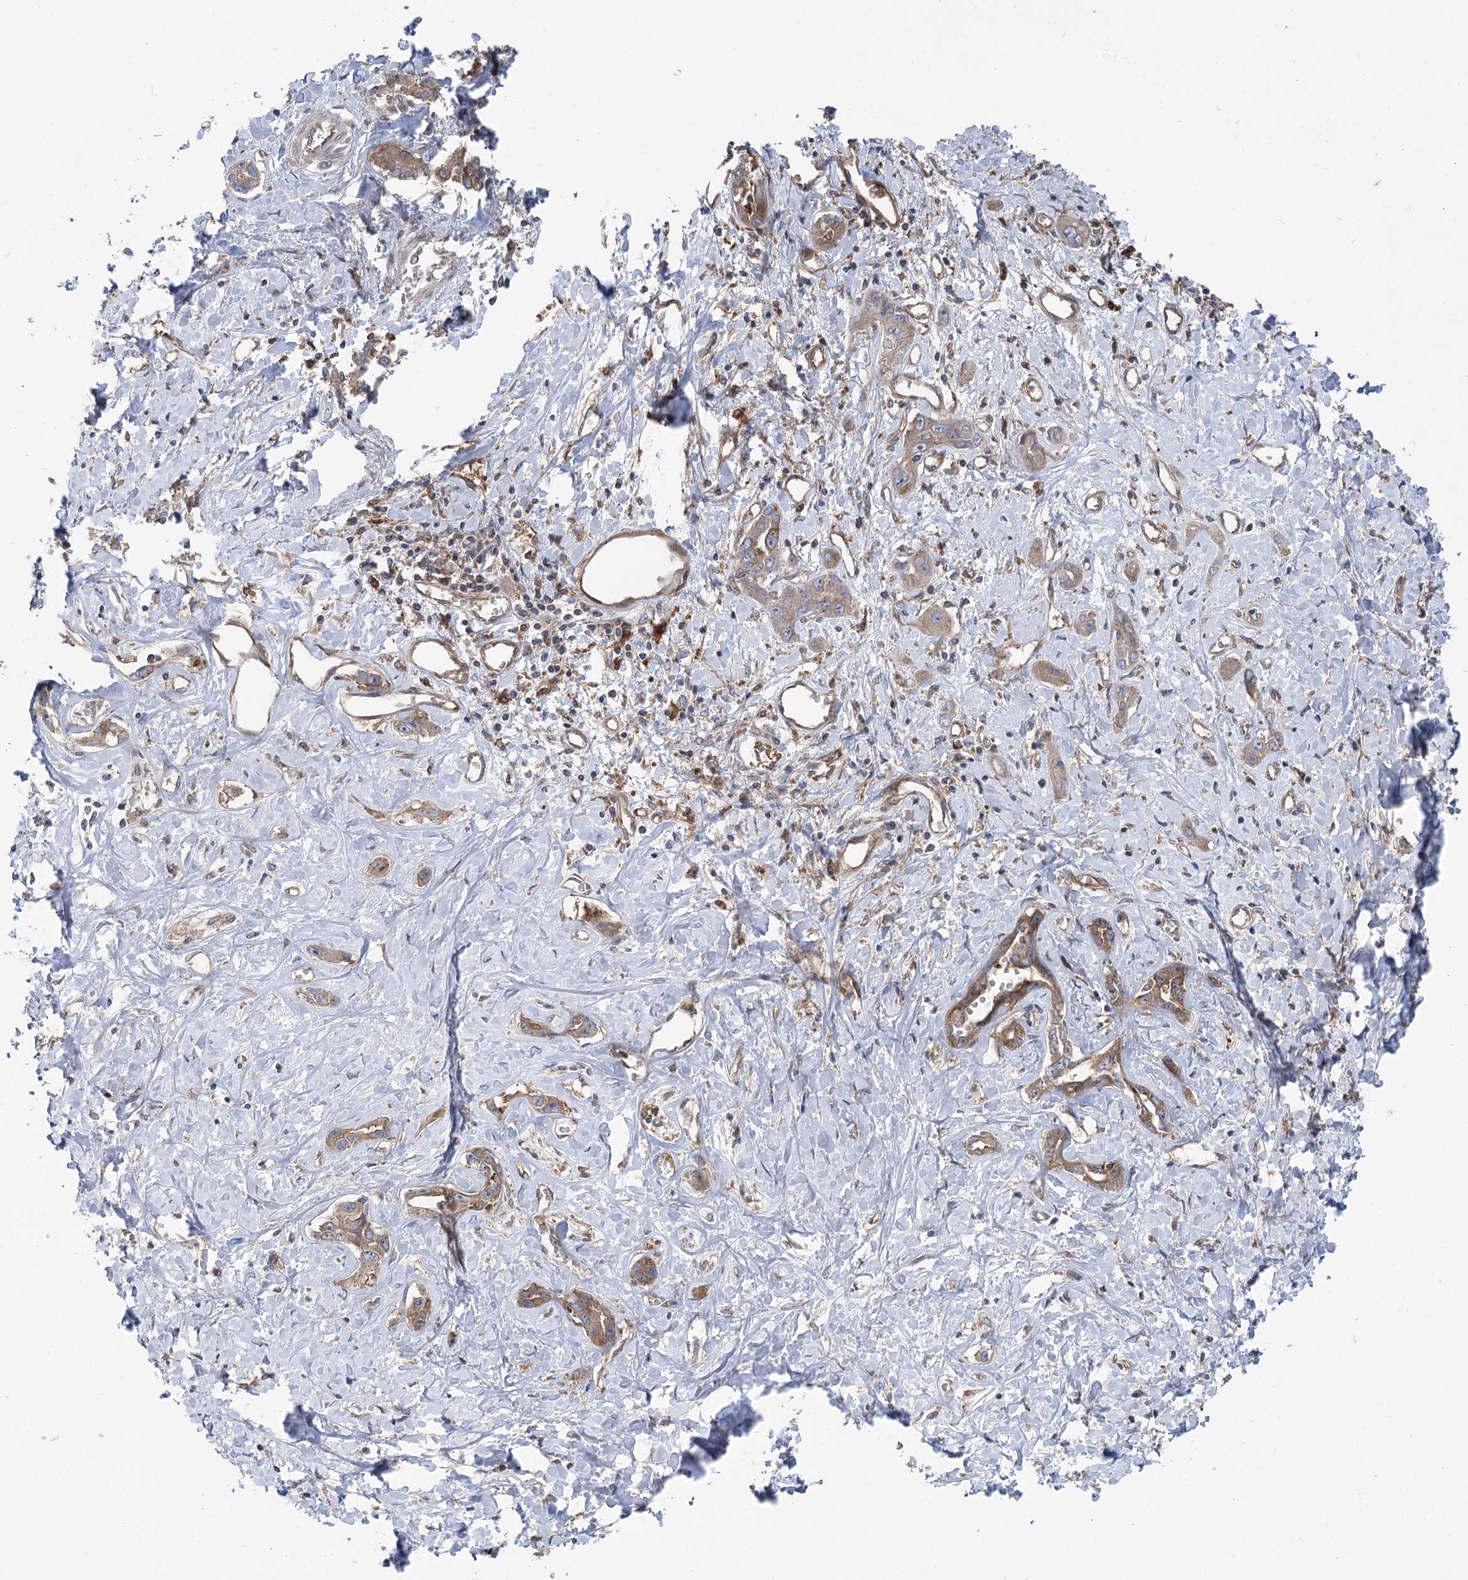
{"staining": {"intensity": "moderate", "quantity": ">75%", "location": "cytoplasmic/membranous"}, "tissue": "liver cancer", "cell_type": "Tumor cells", "image_type": "cancer", "snomed": [{"axis": "morphology", "description": "Cholangiocarcinoma"}, {"axis": "topography", "description": "Liver"}], "caption": "Immunohistochemistry (DAB (3,3'-diaminobenzidine)) staining of cholangiocarcinoma (liver) exhibits moderate cytoplasmic/membranous protein positivity in approximately >75% of tumor cells. (DAB = brown stain, brightfield microscopy at high magnification).", "gene": "PPP1R21", "patient": {"sex": "male", "age": 59}}